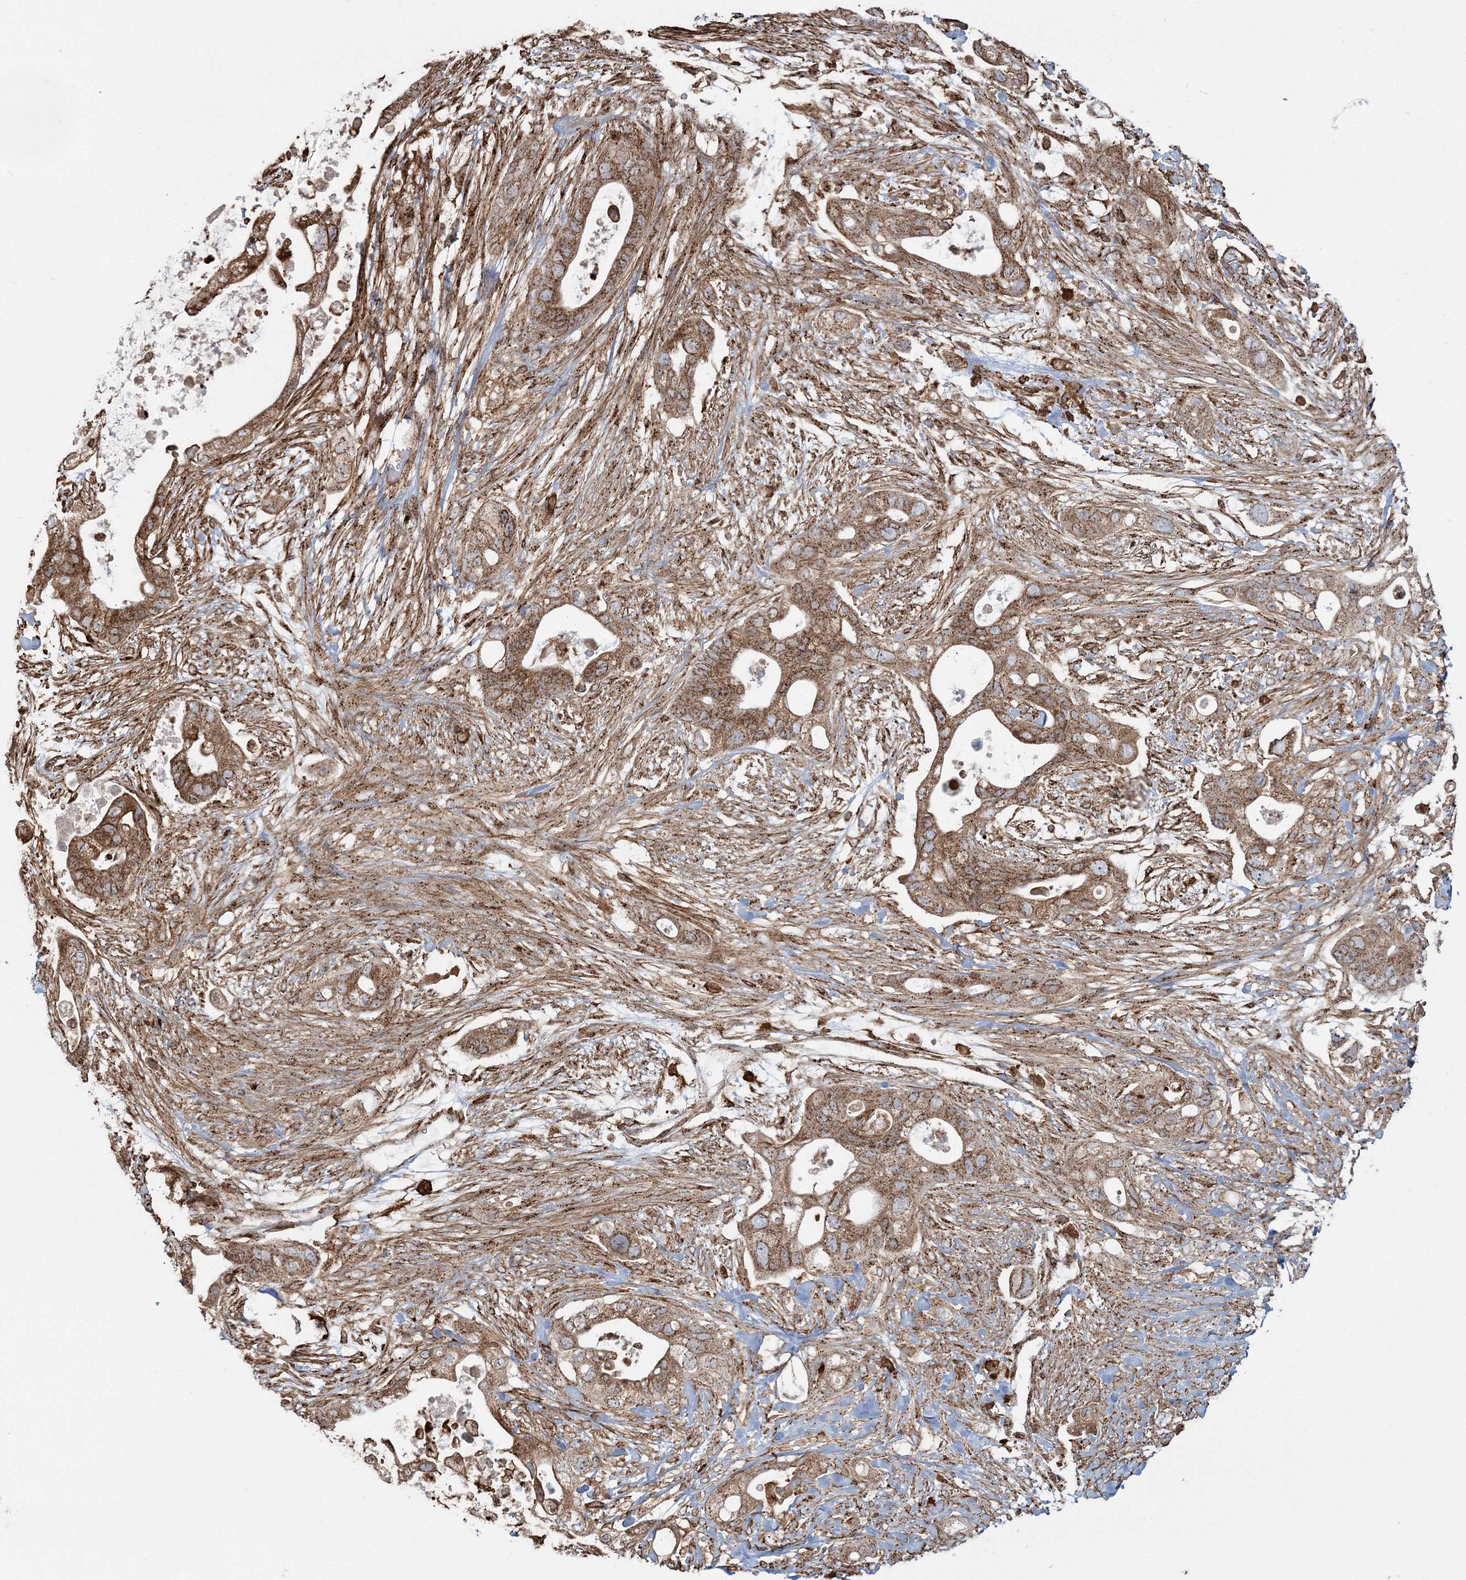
{"staining": {"intensity": "strong", "quantity": ">75%", "location": "cytoplasmic/membranous"}, "tissue": "pancreatic cancer", "cell_type": "Tumor cells", "image_type": "cancer", "snomed": [{"axis": "morphology", "description": "Adenocarcinoma, NOS"}, {"axis": "topography", "description": "Pancreas"}], "caption": "About >75% of tumor cells in pancreatic cancer exhibit strong cytoplasmic/membranous protein expression as visualized by brown immunohistochemical staining.", "gene": "TRAF3IP2", "patient": {"sex": "male", "age": 53}}